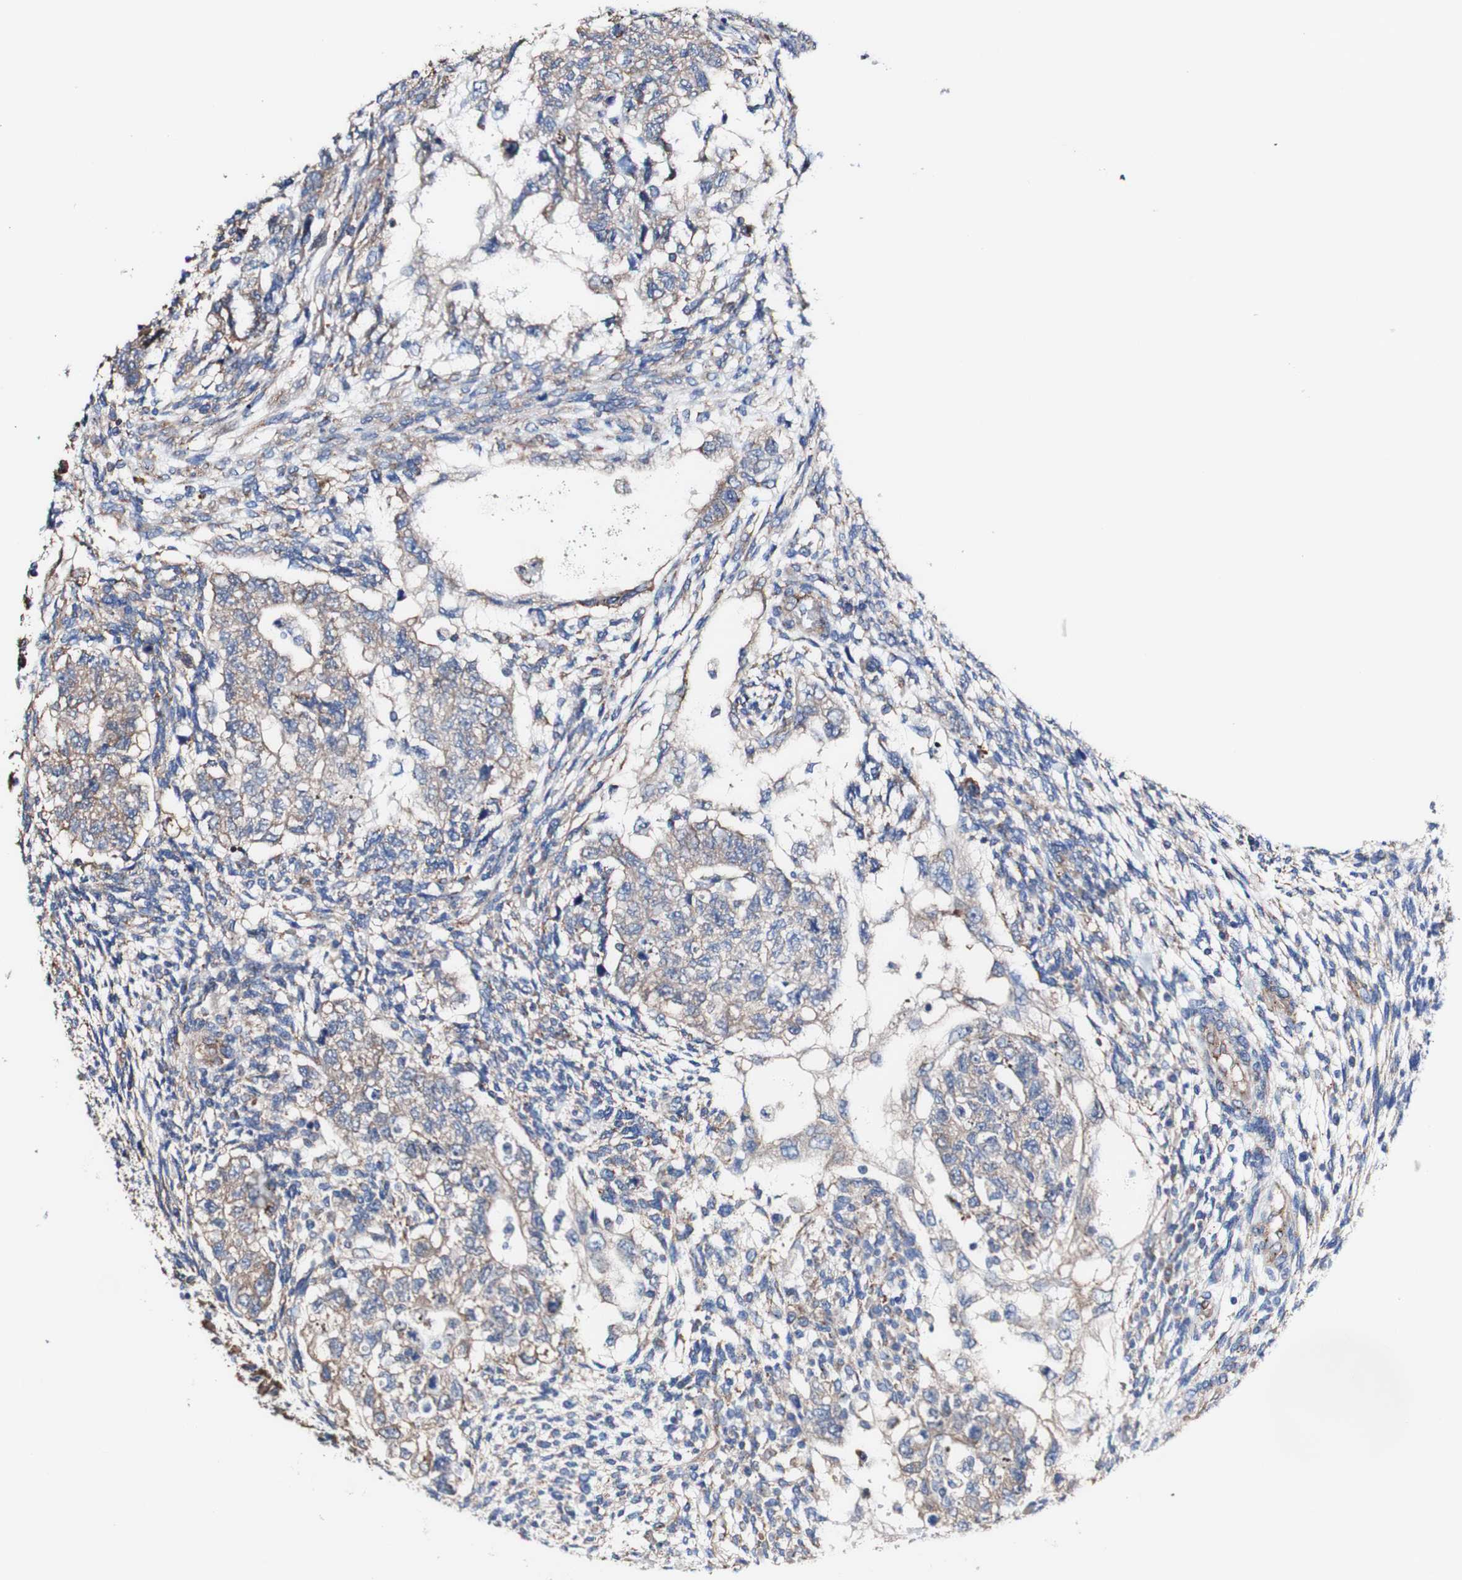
{"staining": {"intensity": "moderate", "quantity": ">75%", "location": "cytoplasmic/membranous"}, "tissue": "testis cancer", "cell_type": "Tumor cells", "image_type": "cancer", "snomed": [{"axis": "morphology", "description": "Normal tissue, NOS"}, {"axis": "morphology", "description": "Carcinoma, Embryonal, NOS"}, {"axis": "topography", "description": "Testis"}], "caption": "Protein staining by immunohistochemistry (IHC) demonstrates moderate cytoplasmic/membranous staining in approximately >75% of tumor cells in testis cancer (embryonal carcinoma). (DAB IHC, brown staining for protein, blue staining for nuclei).", "gene": "LRIG3", "patient": {"sex": "male", "age": 36}}